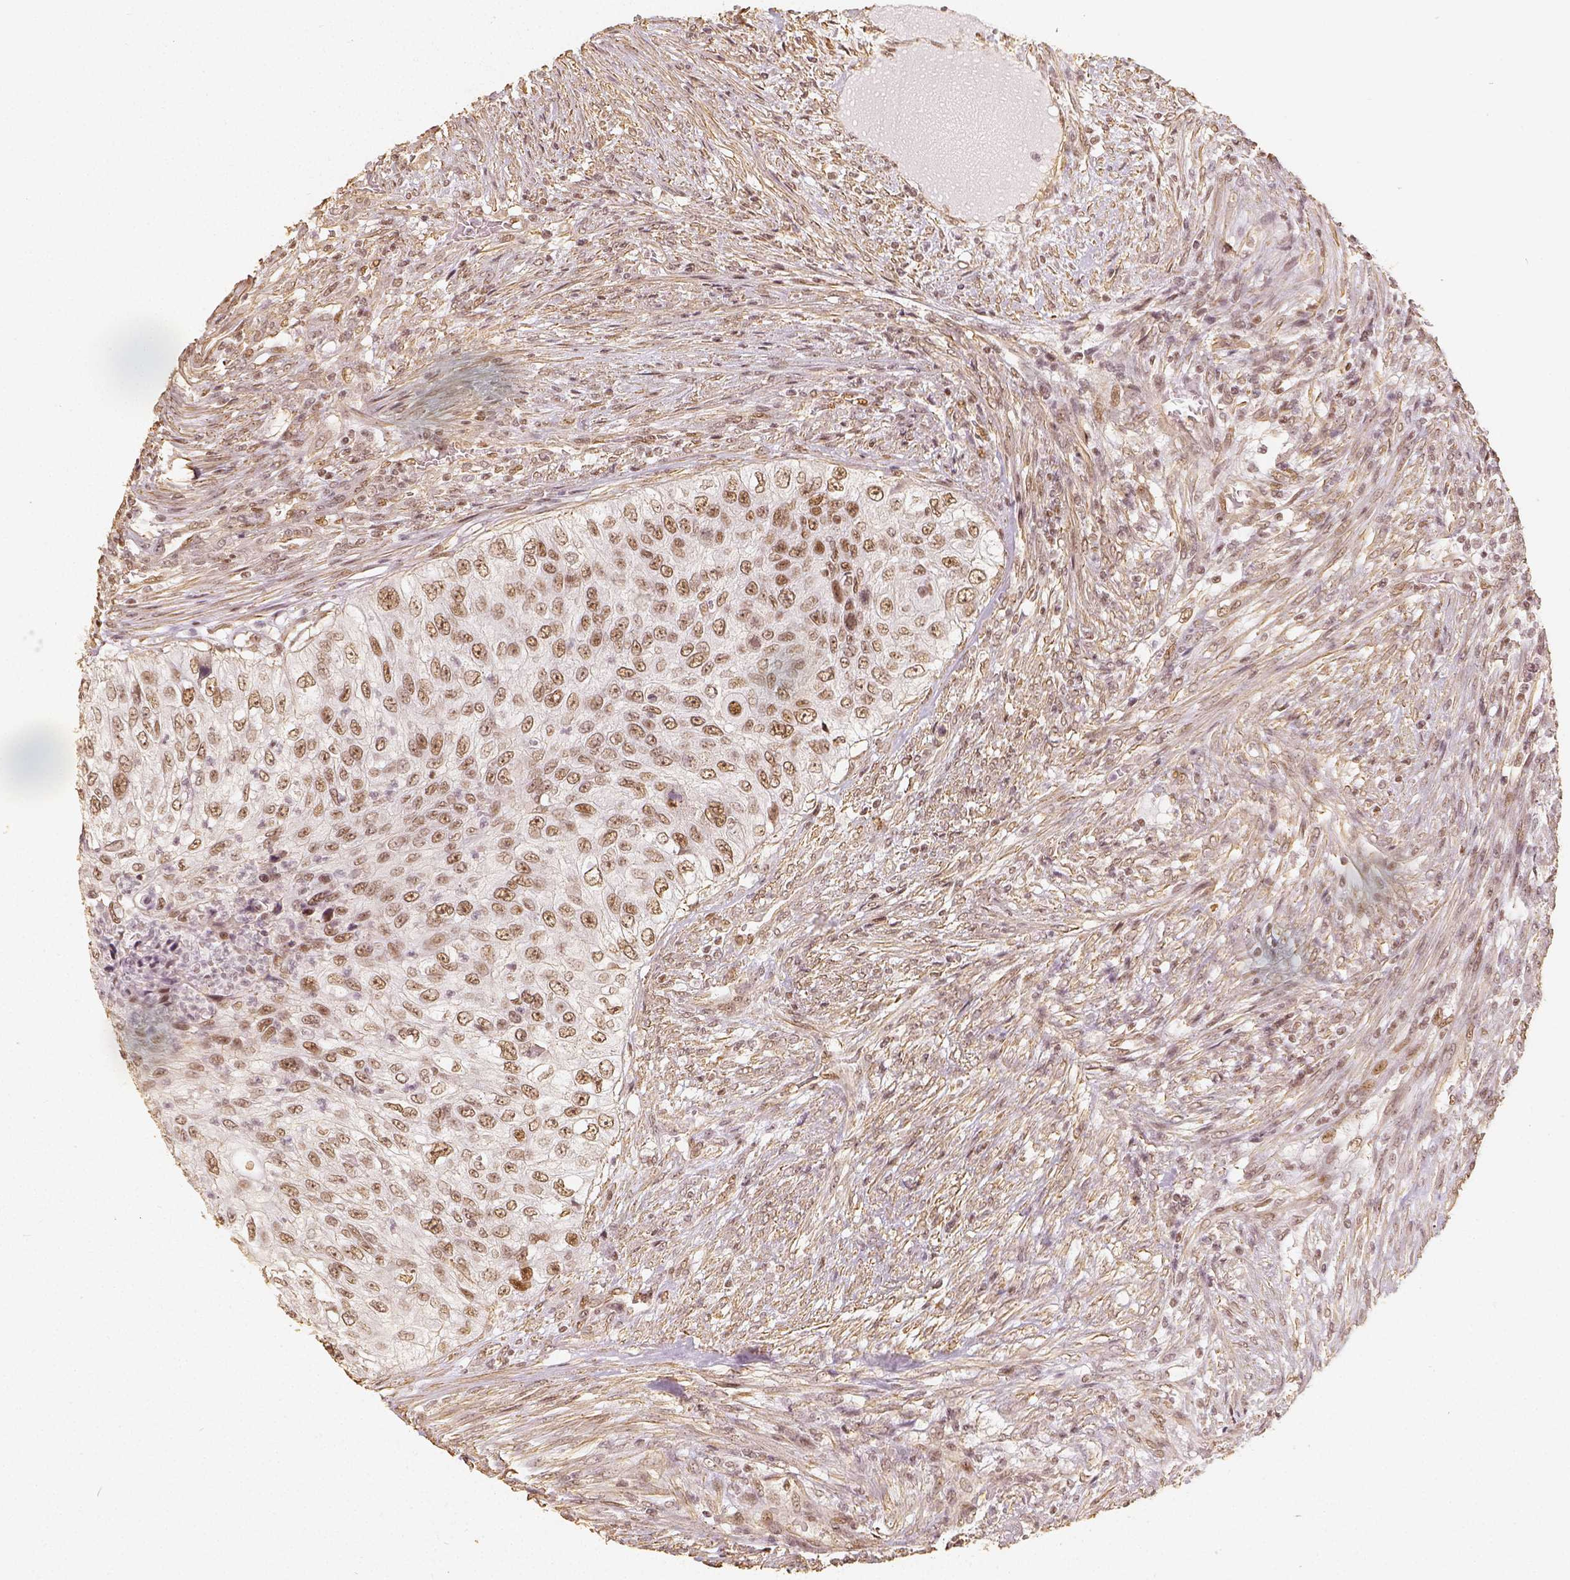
{"staining": {"intensity": "moderate", "quantity": ">75%", "location": "nuclear"}, "tissue": "urothelial cancer", "cell_type": "Tumor cells", "image_type": "cancer", "snomed": [{"axis": "morphology", "description": "Urothelial carcinoma, High grade"}, {"axis": "topography", "description": "Urinary bladder"}], "caption": "Urothelial cancer stained with immunohistochemistry demonstrates moderate nuclear expression in about >75% of tumor cells.", "gene": "HDAC1", "patient": {"sex": "female", "age": 60}}